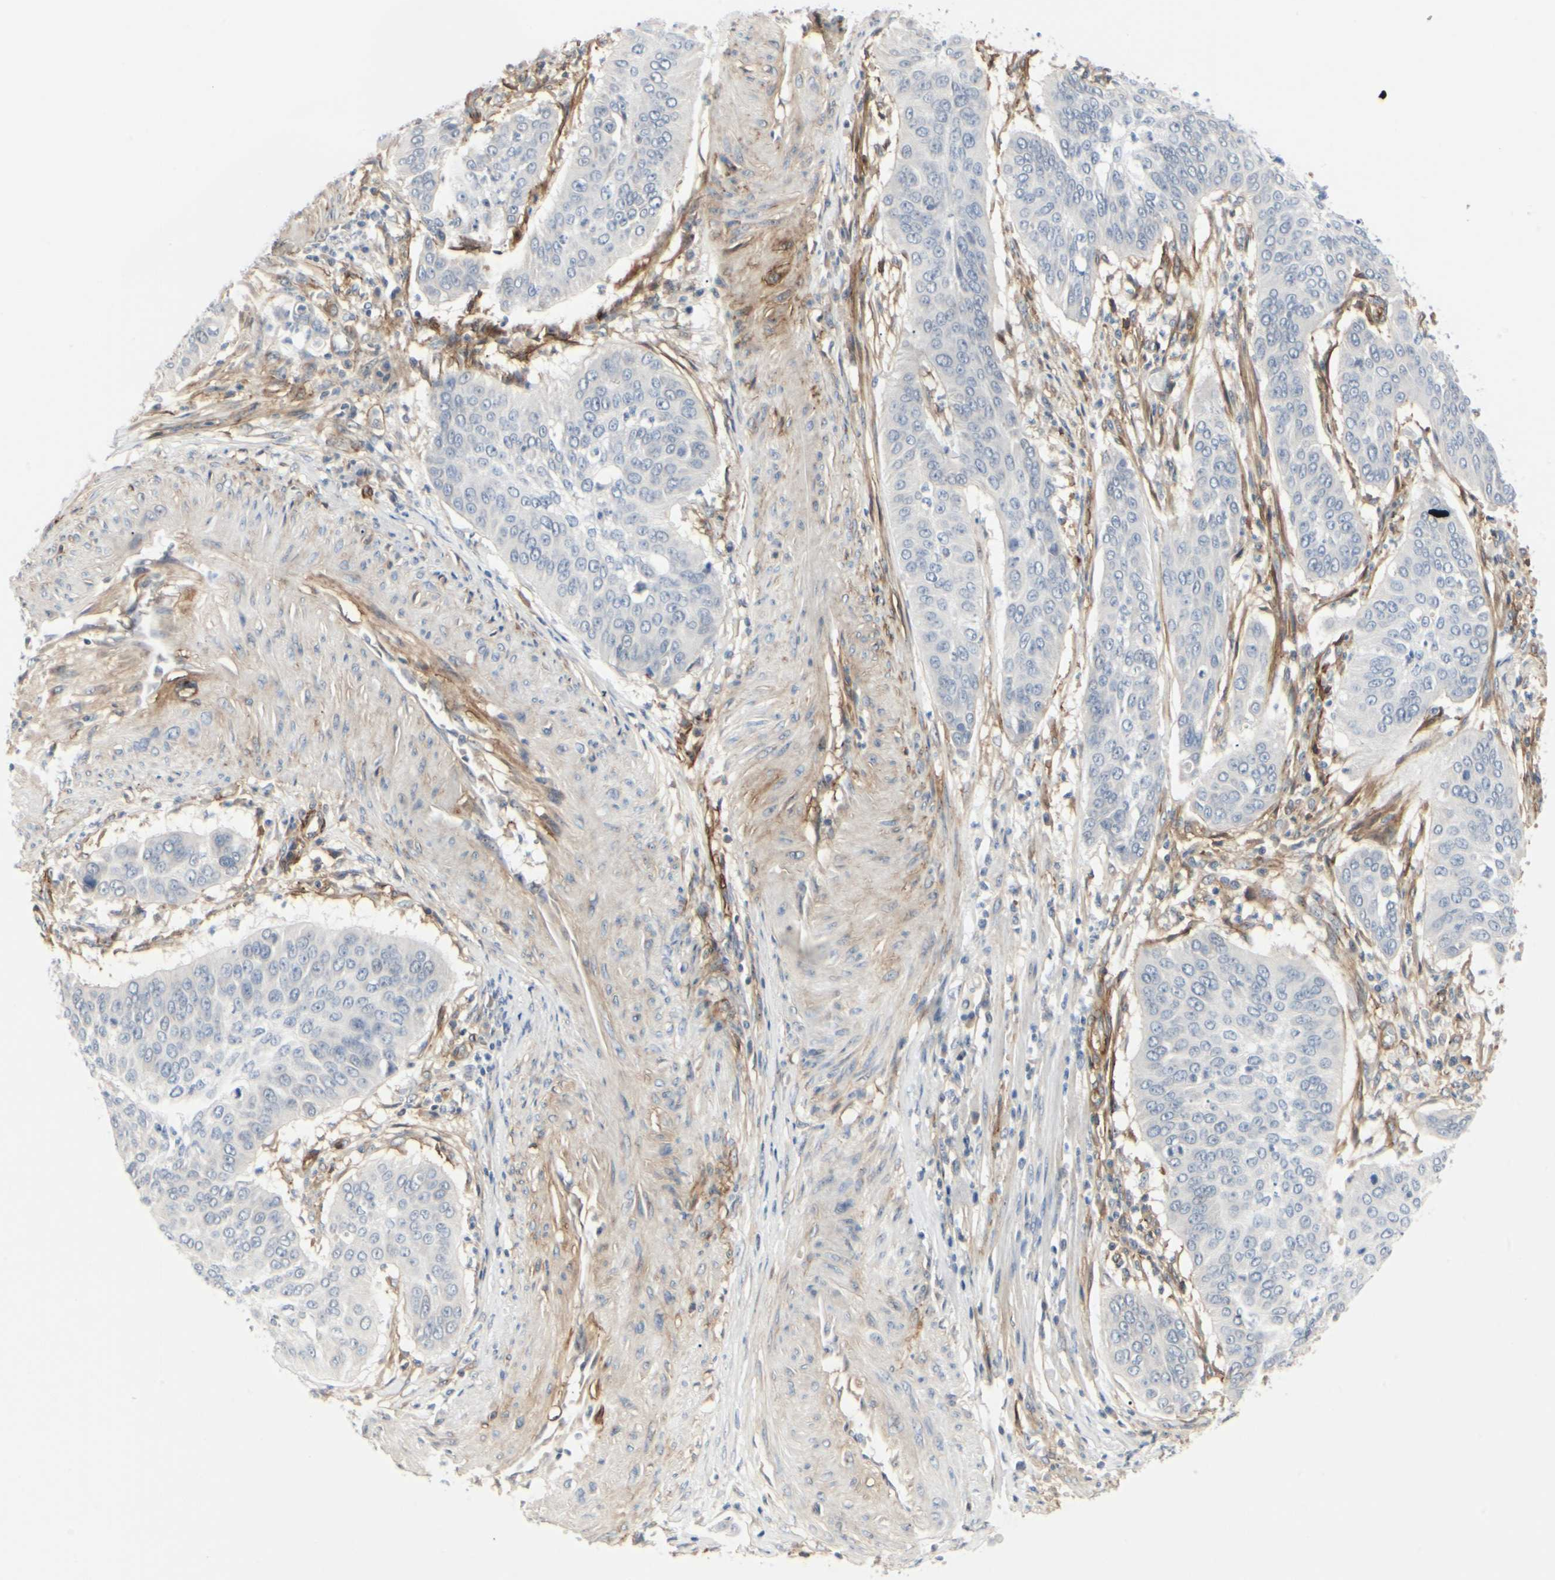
{"staining": {"intensity": "negative", "quantity": "none", "location": "none"}, "tissue": "cervical cancer", "cell_type": "Tumor cells", "image_type": "cancer", "snomed": [{"axis": "morphology", "description": "Normal tissue, NOS"}, {"axis": "morphology", "description": "Squamous cell carcinoma, NOS"}, {"axis": "topography", "description": "Cervix"}], "caption": "The image demonstrates no staining of tumor cells in cervical cancer (squamous cell carcinoma). (DAB immunohistochemistry with hematoxylin counter stain).", "gene": "GGT5", "patient": {"sex": "female", "age": 39}}